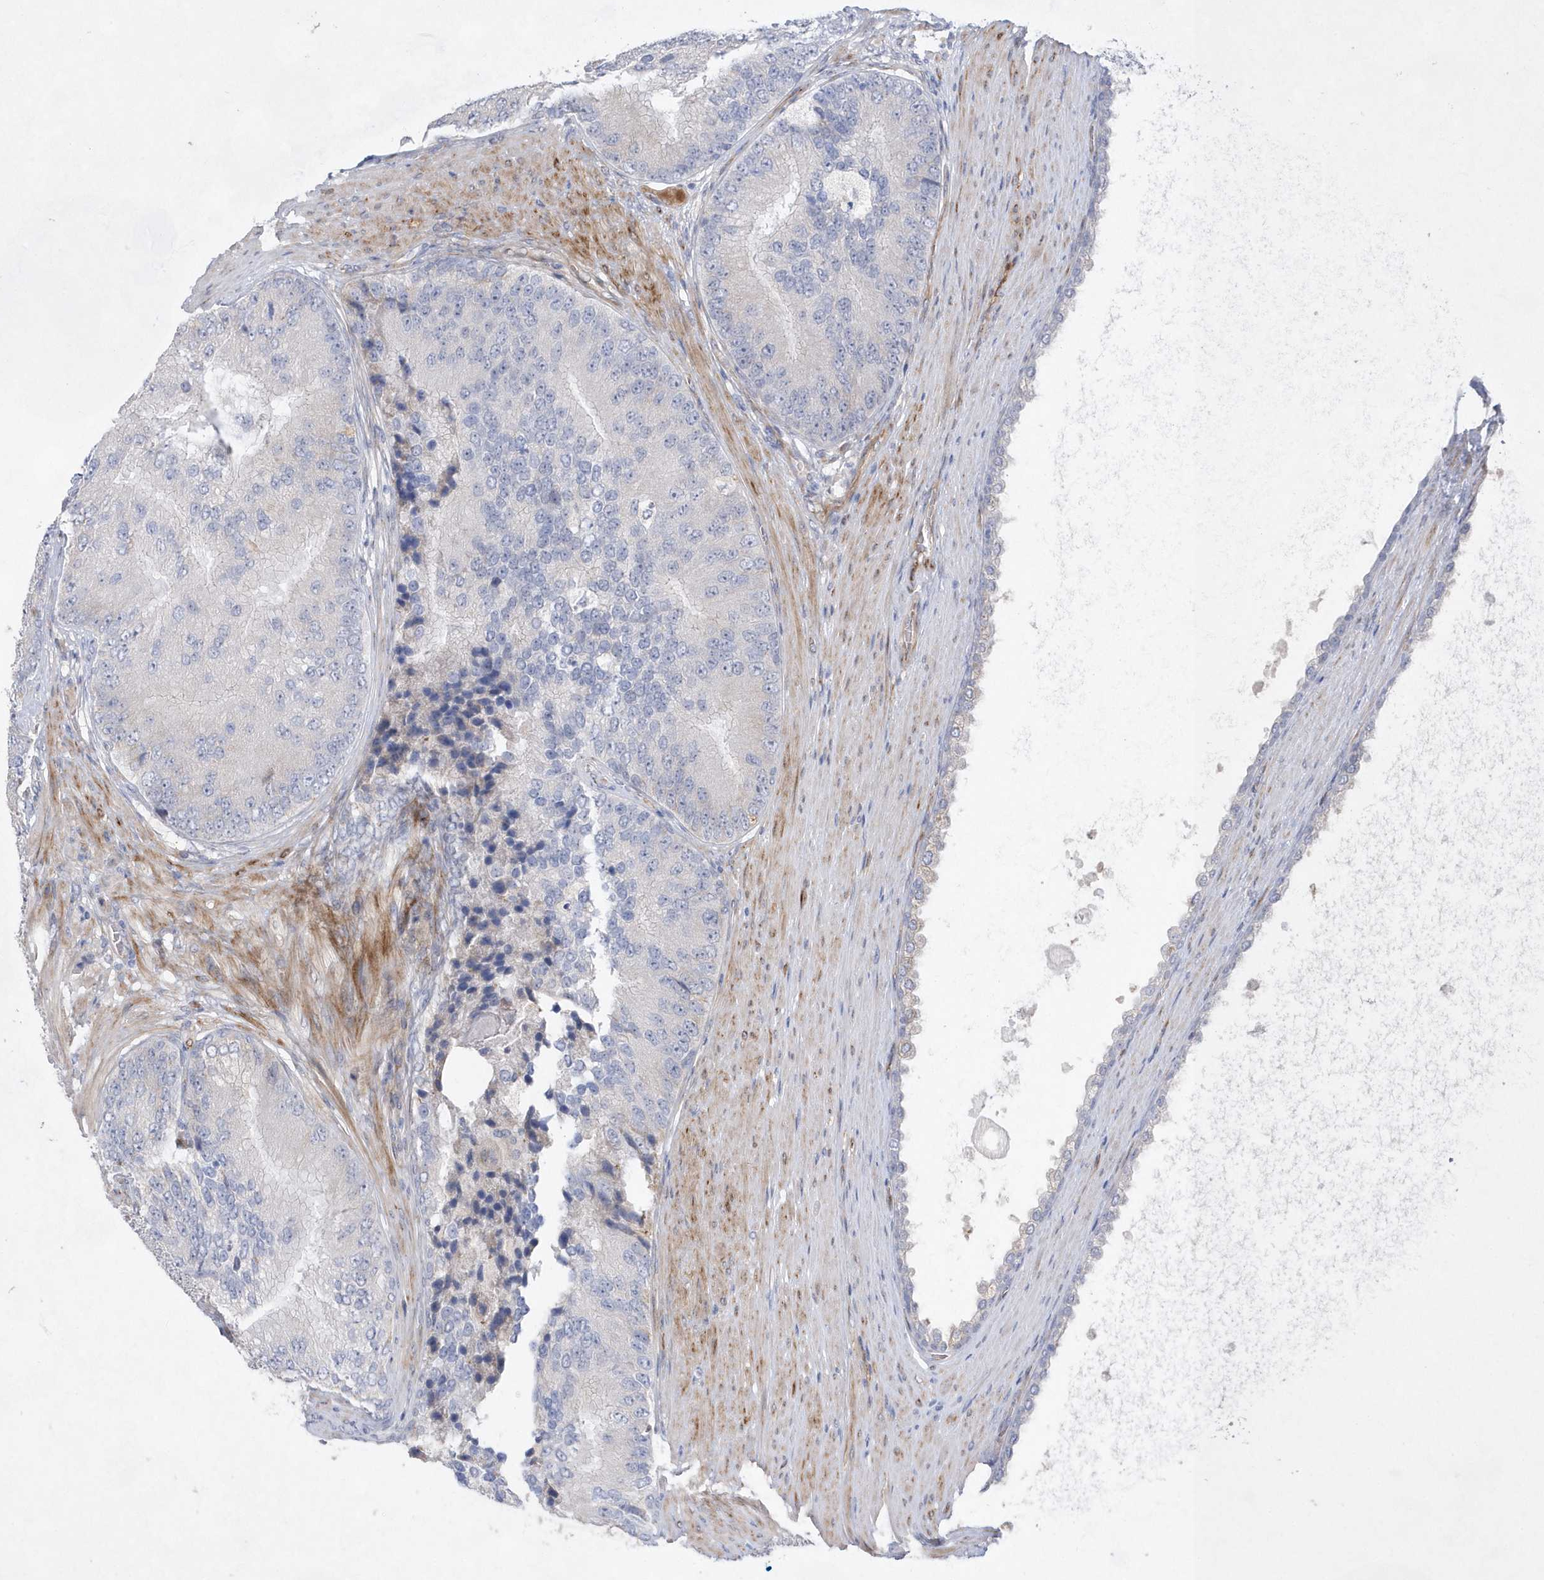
{"staining": {"intensity": "negative", "quantity": "none", "location": "none"}, "tissue": "prostate cancer", "cell_type": "Tumor cells", "image_type": "cancer", "snomed": [{"axis": "morphology", "description": "Adenocarcinoma, High grade"}, {"axis": "topography", "description": "Prostate"}], "caption": "There is no significant positivity in tumor cells of prostate high-grade adenocarcinoma. Brightfield microscopy of immunohistochemistry (IHC) stained with DAB (brown) and hematoxylin (blue), captured at high magnification.", "gene": "TMEM132B", "patient": {"sex": "male", "age": 70}}